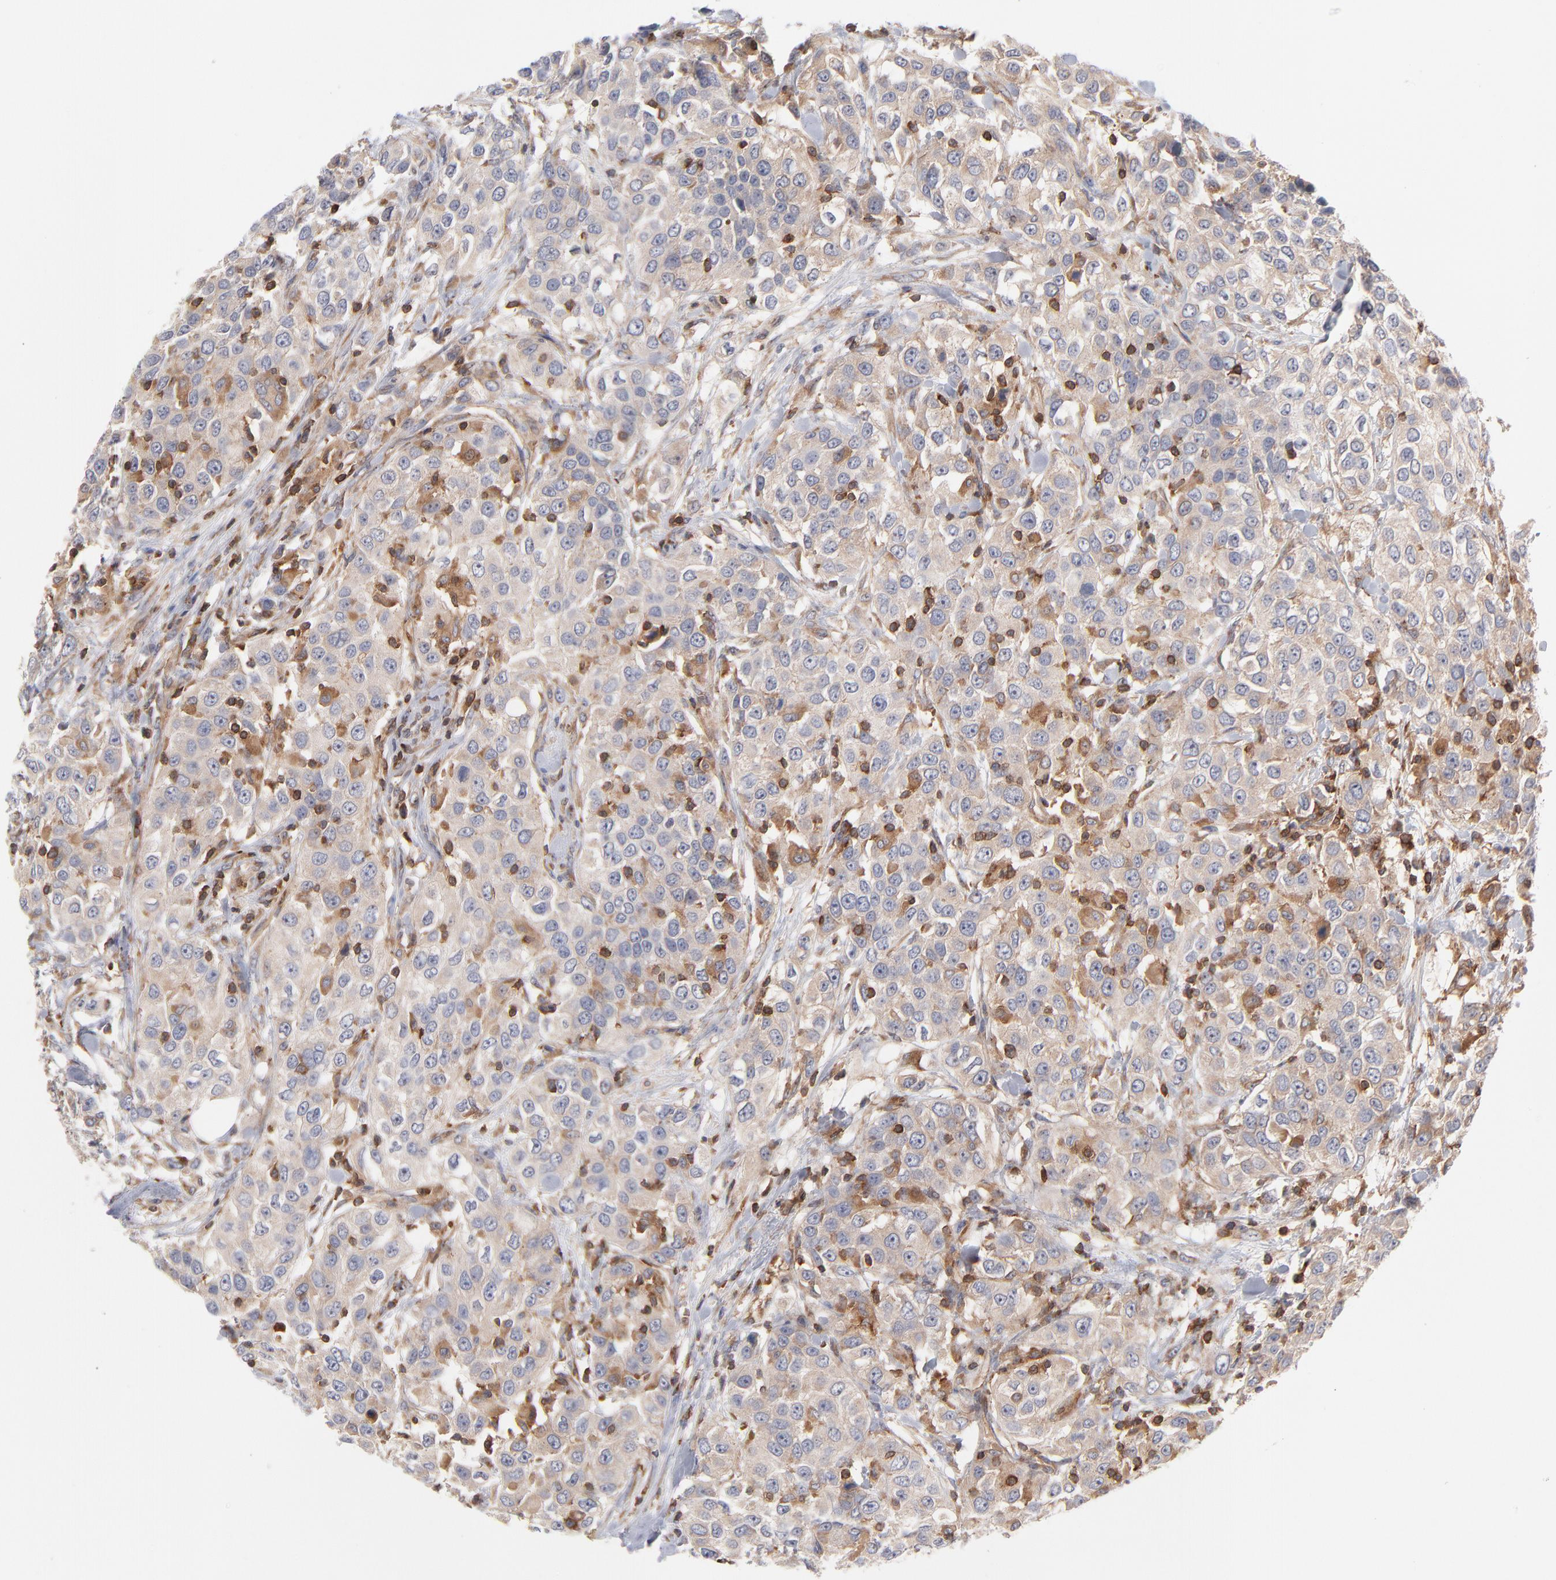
{"staining": {"intensity": "negative", "quantity": "none", "location": "none"}, "tissue": "urothelial cancer", "cell_type": "Tumor cells", "image_type": "cancer", "snomed": [{"axis": "morphology", "description": "Urothelial carcinoma, High grade"}, {"axis": "topography", "description": "Urinary bladder"}], "caption": "Histopathology image shows no significant protein positivity in tumor cells of urothelial cancer. (Stains: DAB (3,3'-diaminobenzidine) IHC with hematoxylin counter stain, Microscopy: brightfield microscopy at high magnification).", "gene": "WIPF1", "patient": {"sex": "female", "age": 80}}